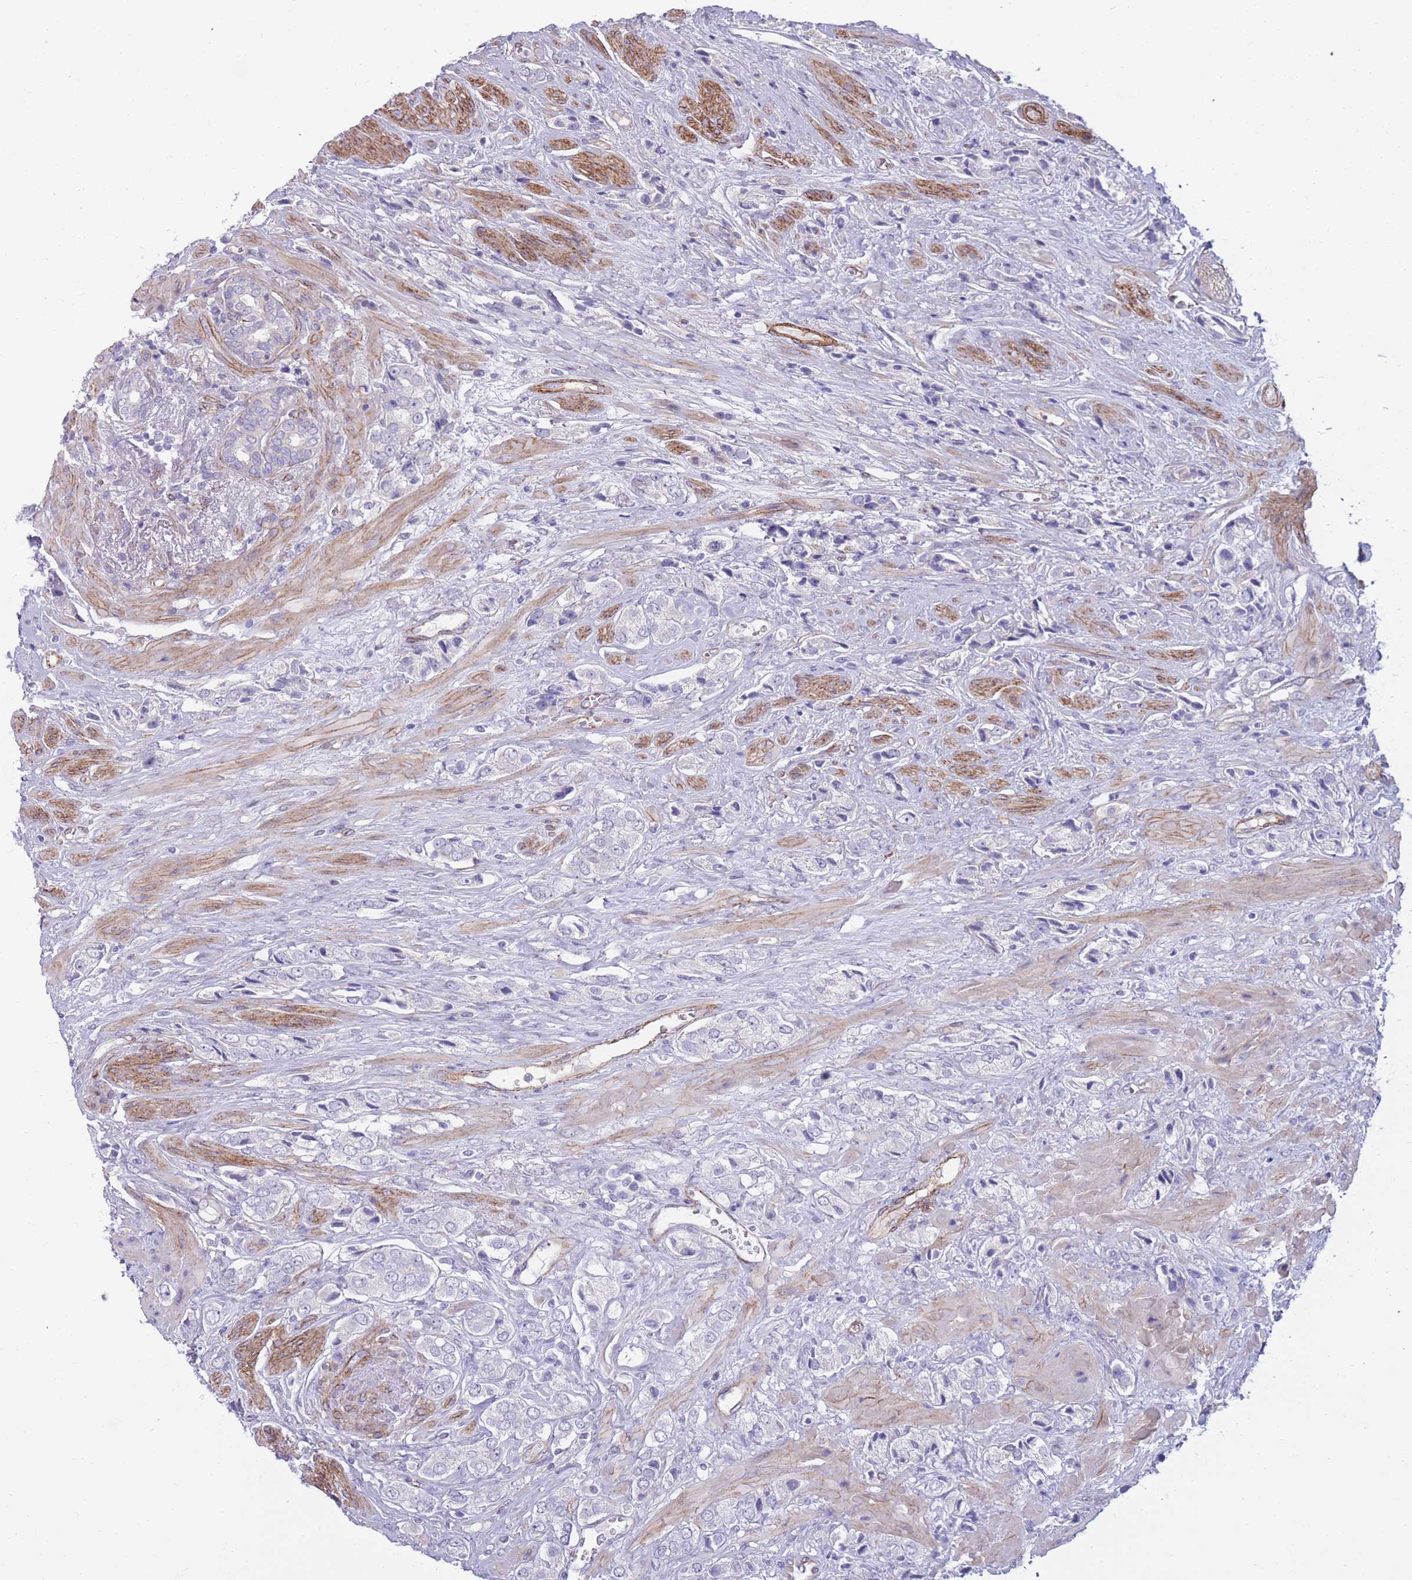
{"staining": {"intensity": "negative", "quantity": "none", "location": "none"}, "tissue": "prostate cancer", "cell_type": "Tumor cells", "image_type": "cancer", "snomed": [{"axis": "morphology", "description": "Adenocarcinoma, High grade"}, {"axis": "topography", "description": "Prostate and seminal vesicle, NOS"}], "caption": "Immunohistochemistry (IHC) of high-grade adenocarcinoma (prostate) displays no positivity in tumor cells.", "gene": "RGS11", "patient": {"sex": "male", "age": 64}}